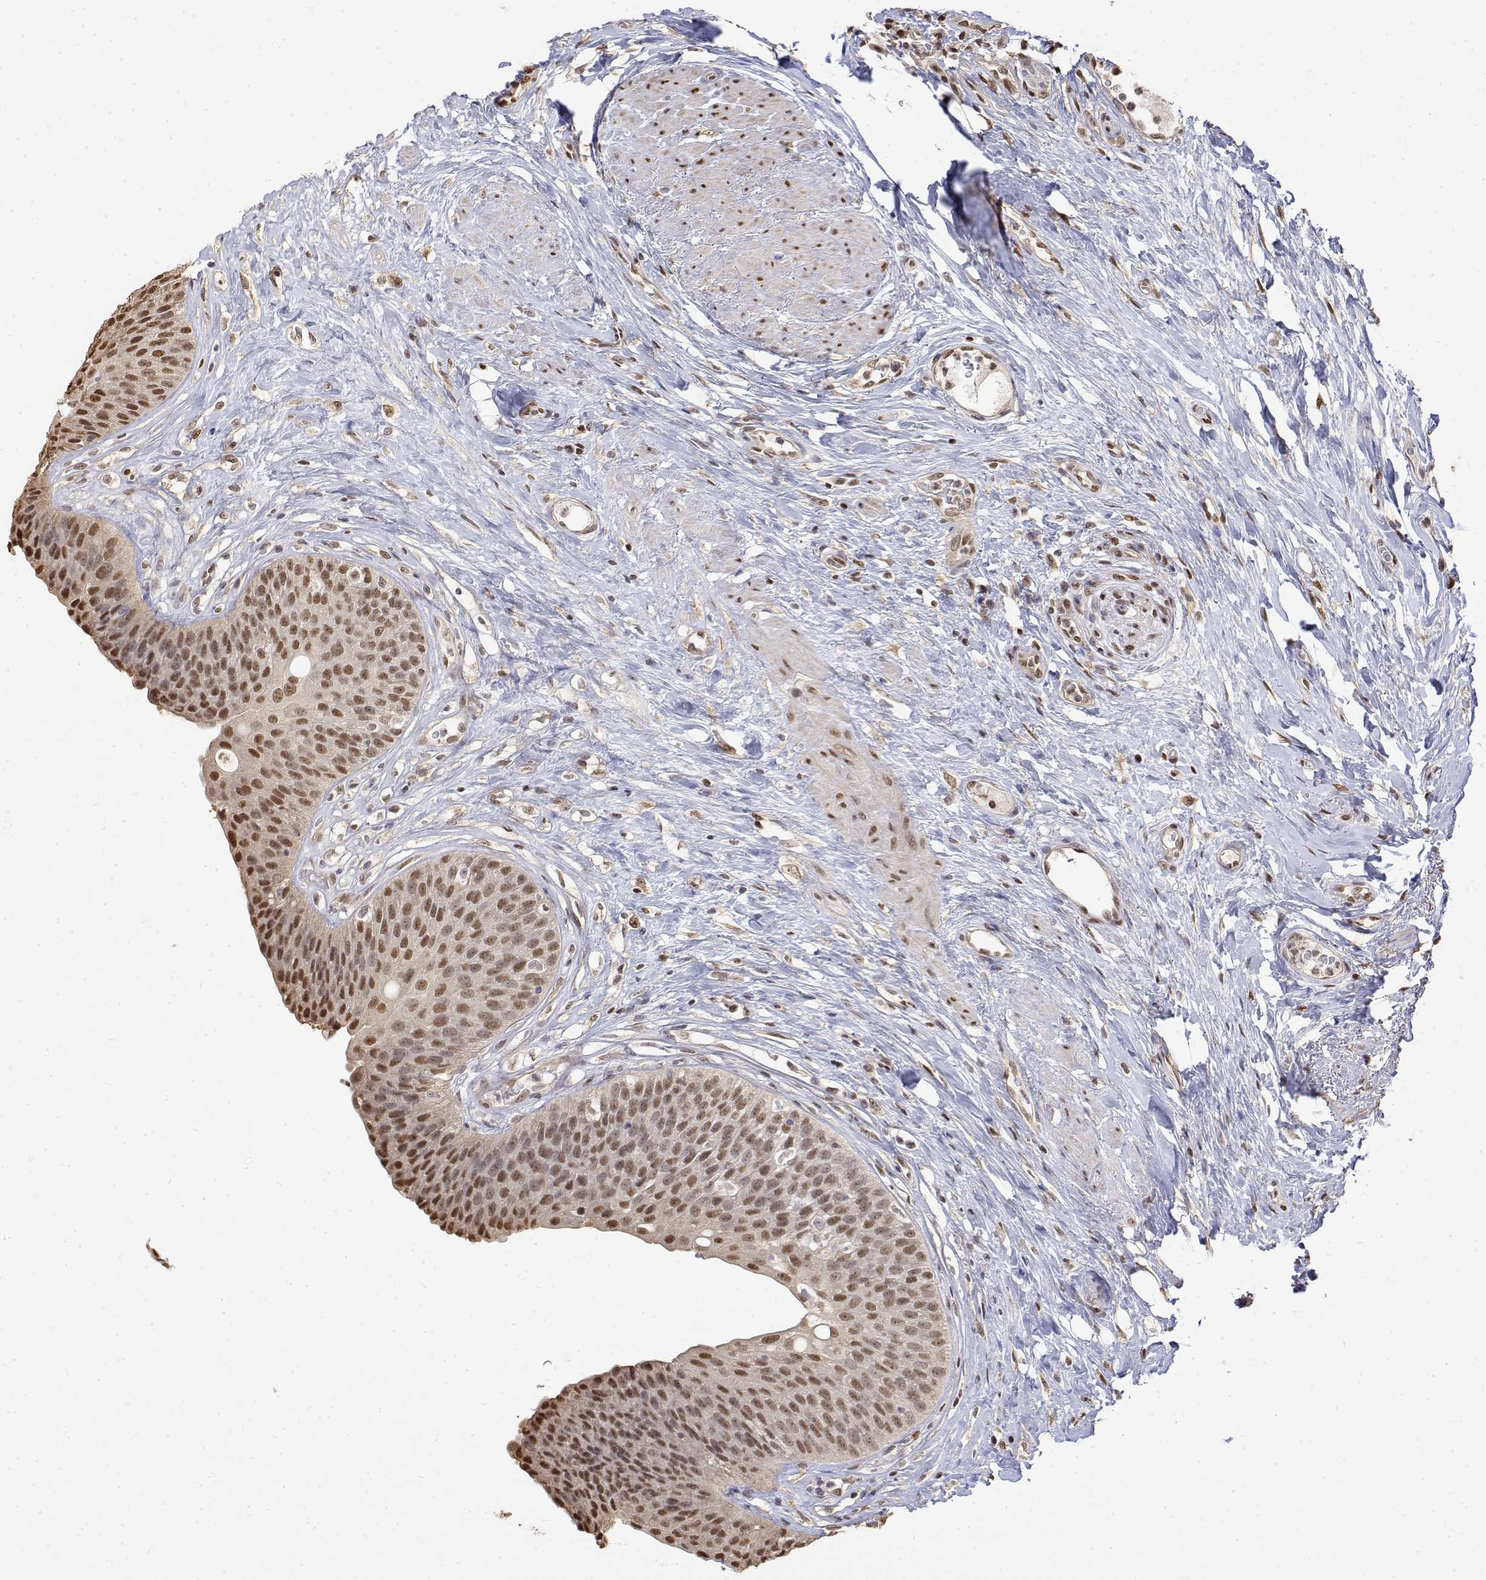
{"staining": {"intensity": "moderate", "quantity": ">75%", "location": "nuclear"}, "tissue": "urinary bladder", "cell_type": "Urothelial cells", "image_type": "normal", "snomed": [{"axis": "morphology", "description": "Normal tissue, NOS"}, {"axis": "topography", "description": "Urinary bladder"}], "caption": "Urothelial cells show medium levels of moderate nuclear positivity in about >75% of cells in benign human urinary bladder.", "gene": "TPI1", "patient": {"sex": "female", "age": 56}}